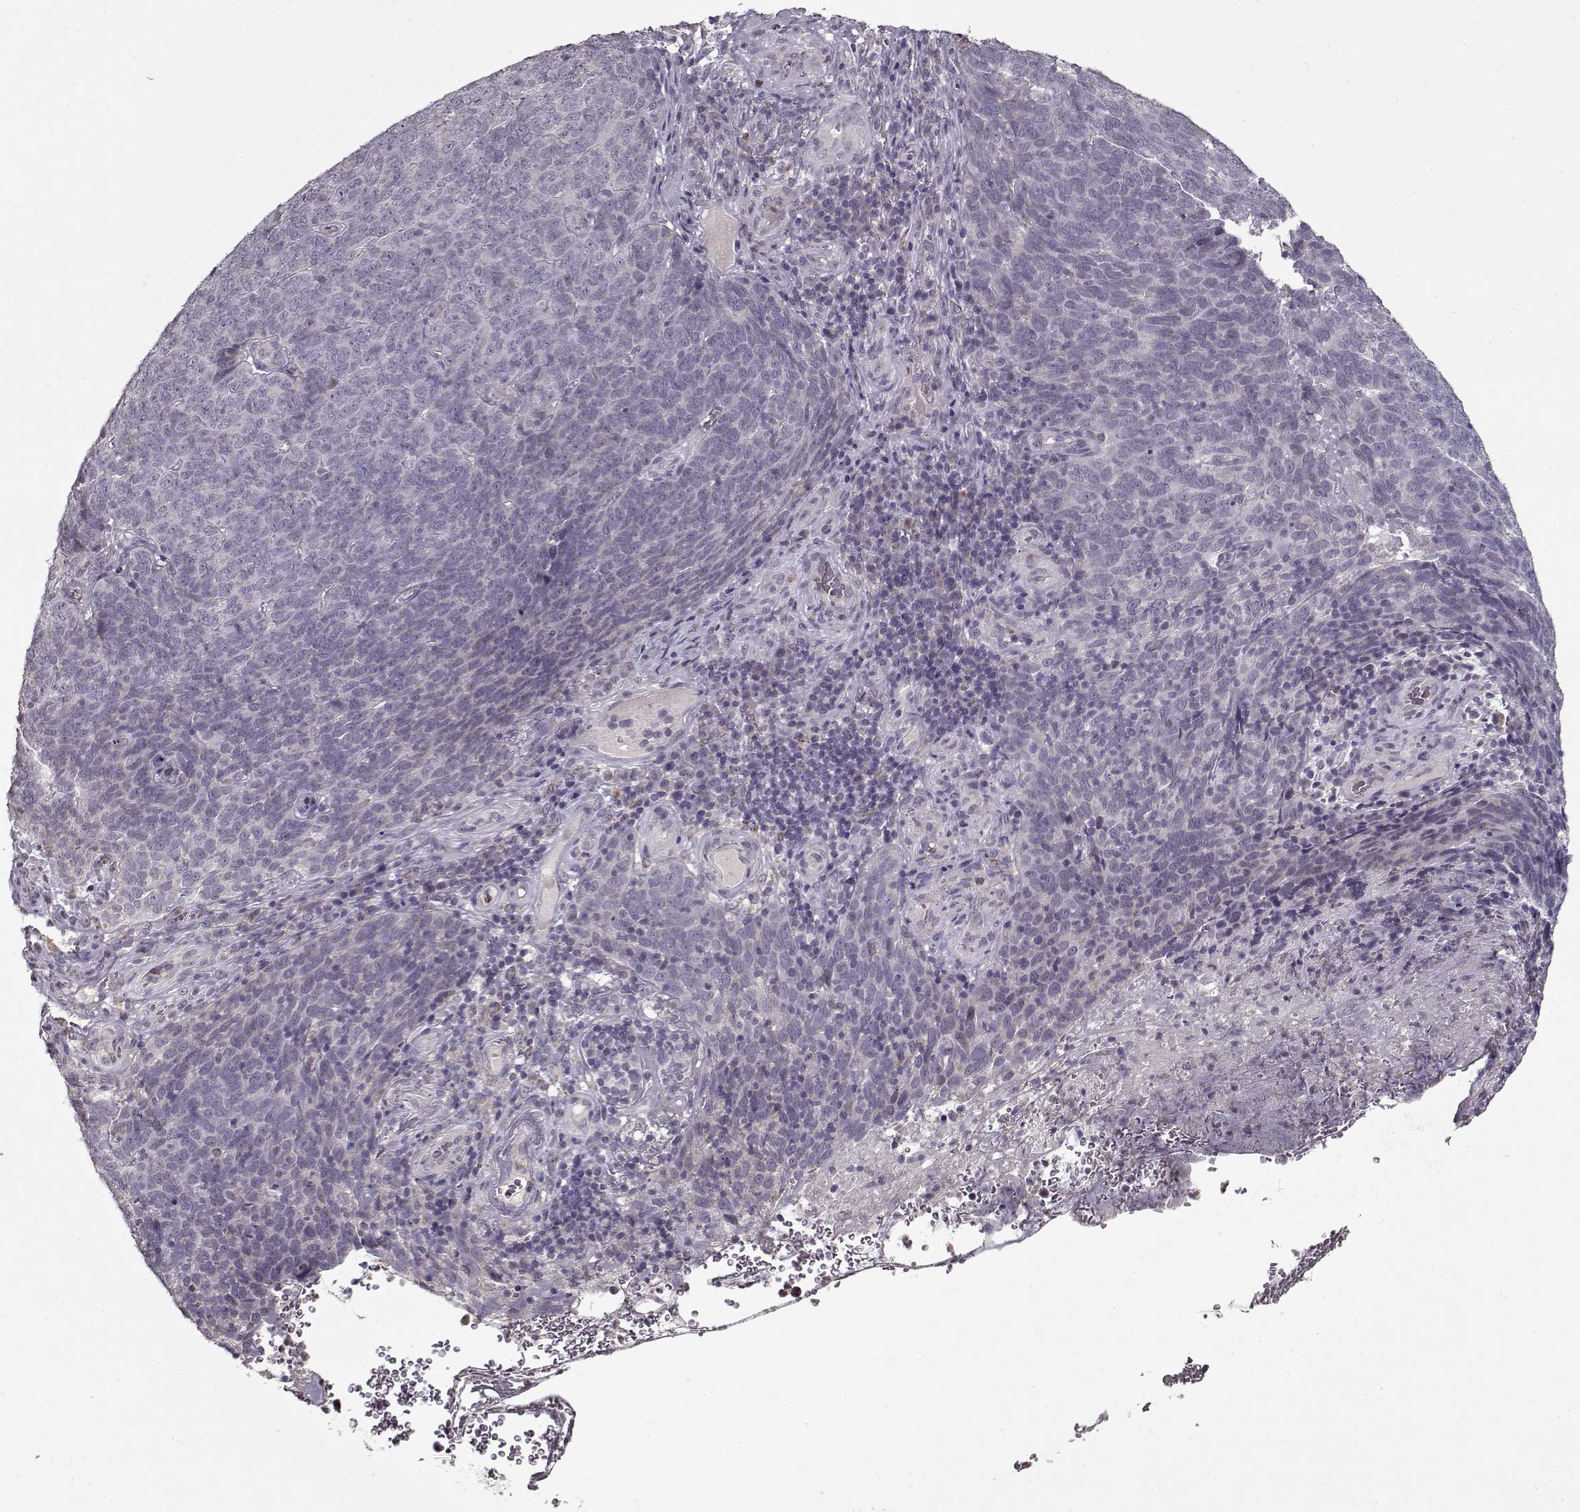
{"staining": {"intensity": "negative", "quantity": "none", "location": "none"}, "tissue": "skin cancer", "cell_type": "Tumor cells", "image_type": "cancer", "snomed": [{"axis": "morphology", "description": "Squamous cell carcinoma, NOS"}, {"axis": "topography", "description": "Skin"}, {"axis": "topography", "description": "Anal"}], "caption": "DAB immunohistochemical staining of human skin cancer (squamous cell carcinoma) shows no significant positivity in tumor cells. The staining was performed using DAB to visualize the protein expression in brown, while the nuclei were stained in blue with hematoxylin (Magnification: 20x).", "gene": "LAMA2", "patient": {"sex": "female", "age": 51}}